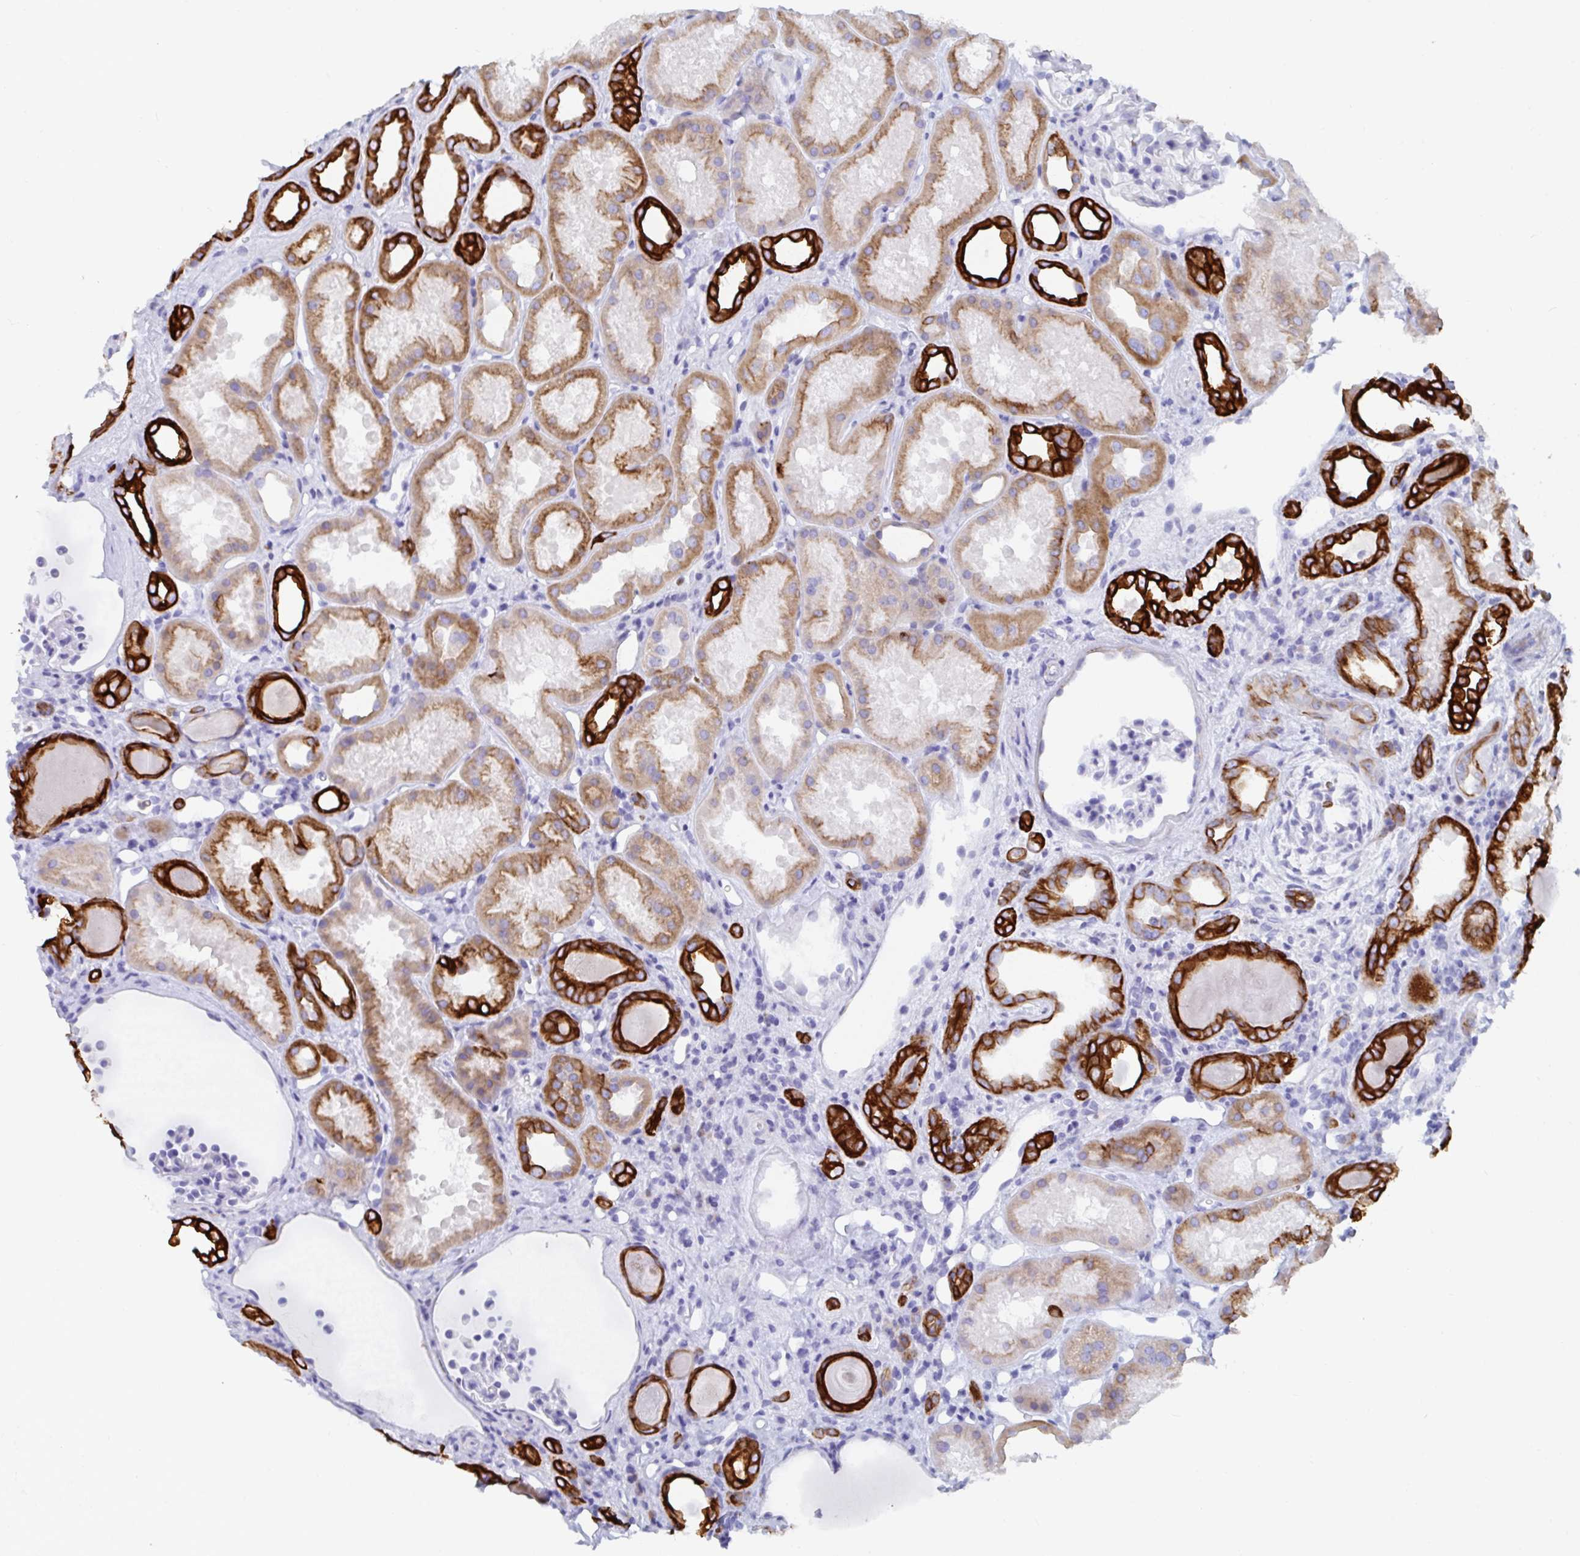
{"staining": {"intensity": "negative", "quantity": "none", "location": "none"}, "tissue": "kidney", "cell_type": "Cells in glomeruli", "image_type": "normal", "snomed": [{"axis": "morphology", "description": "Normal tissue, NOS"}, {"axis": "topography", "description": "Kidney"}], "caption": "DAB immunohistochemical staining of unremarkable human kidney shows no significant staining in cells in glomeruli. (DAB (3,3'-diaminobenzidine) IHC with hematoxylin counter stain).", "gene": "CLDN8", "patient": {"sex": "male", "age": 61}}